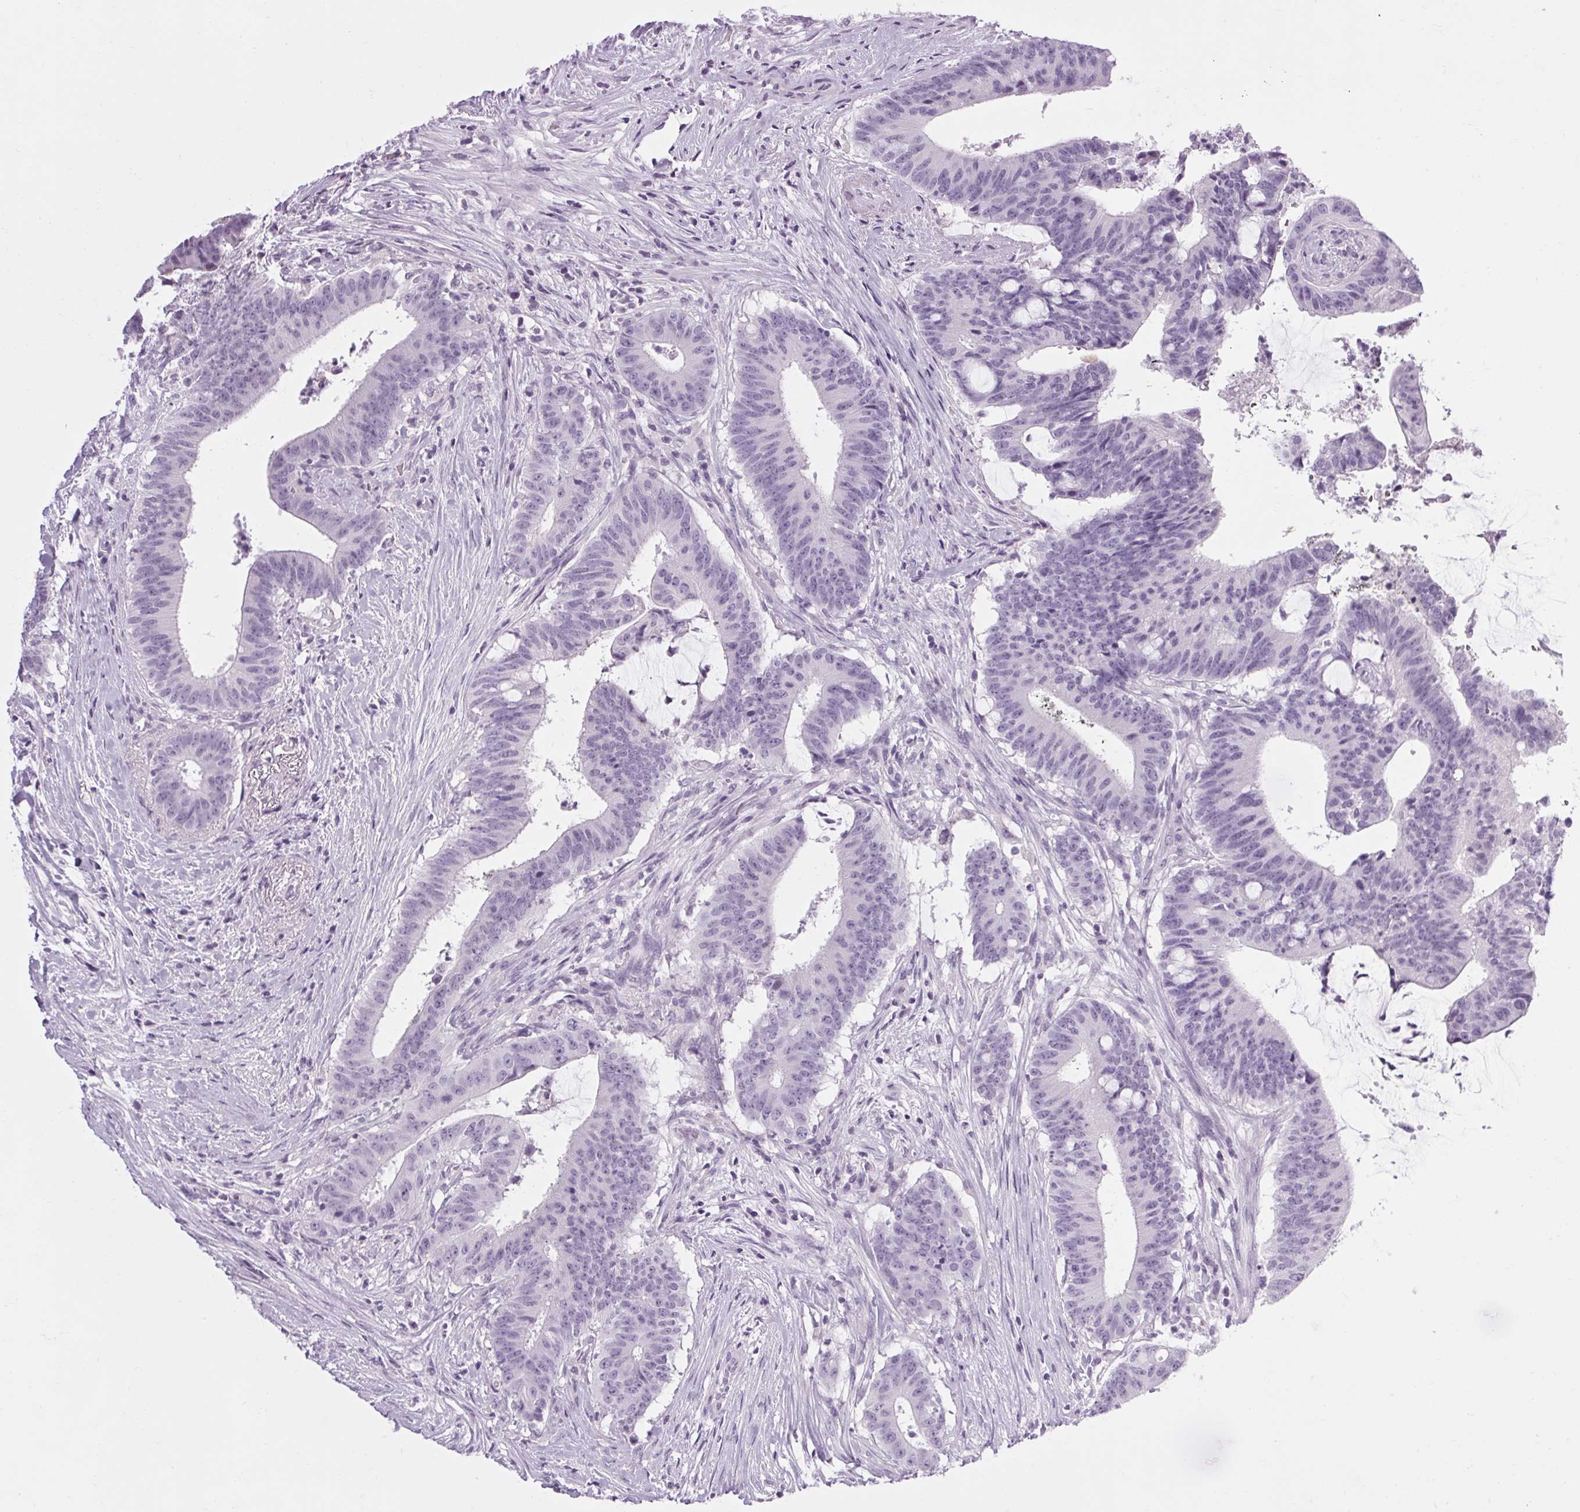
{"staining": {"intensity": "negative", "quantity": "none", "location": "none"}, "tissue": "colorectal cancer", "cell_type": "Tumor cells", "image_type": "cancer", "snomed": [{"axis": "morphology", "description": "Adenocarcinoma, NOS"}, {"axis": "topography", "description": "Colon"}], "caption": "Colorectal cancer was stained to show a protein in brown. There is no significant staining in tumor cells.", "gene": "POMC", "patient": {"sex": "female", "age": 43}}